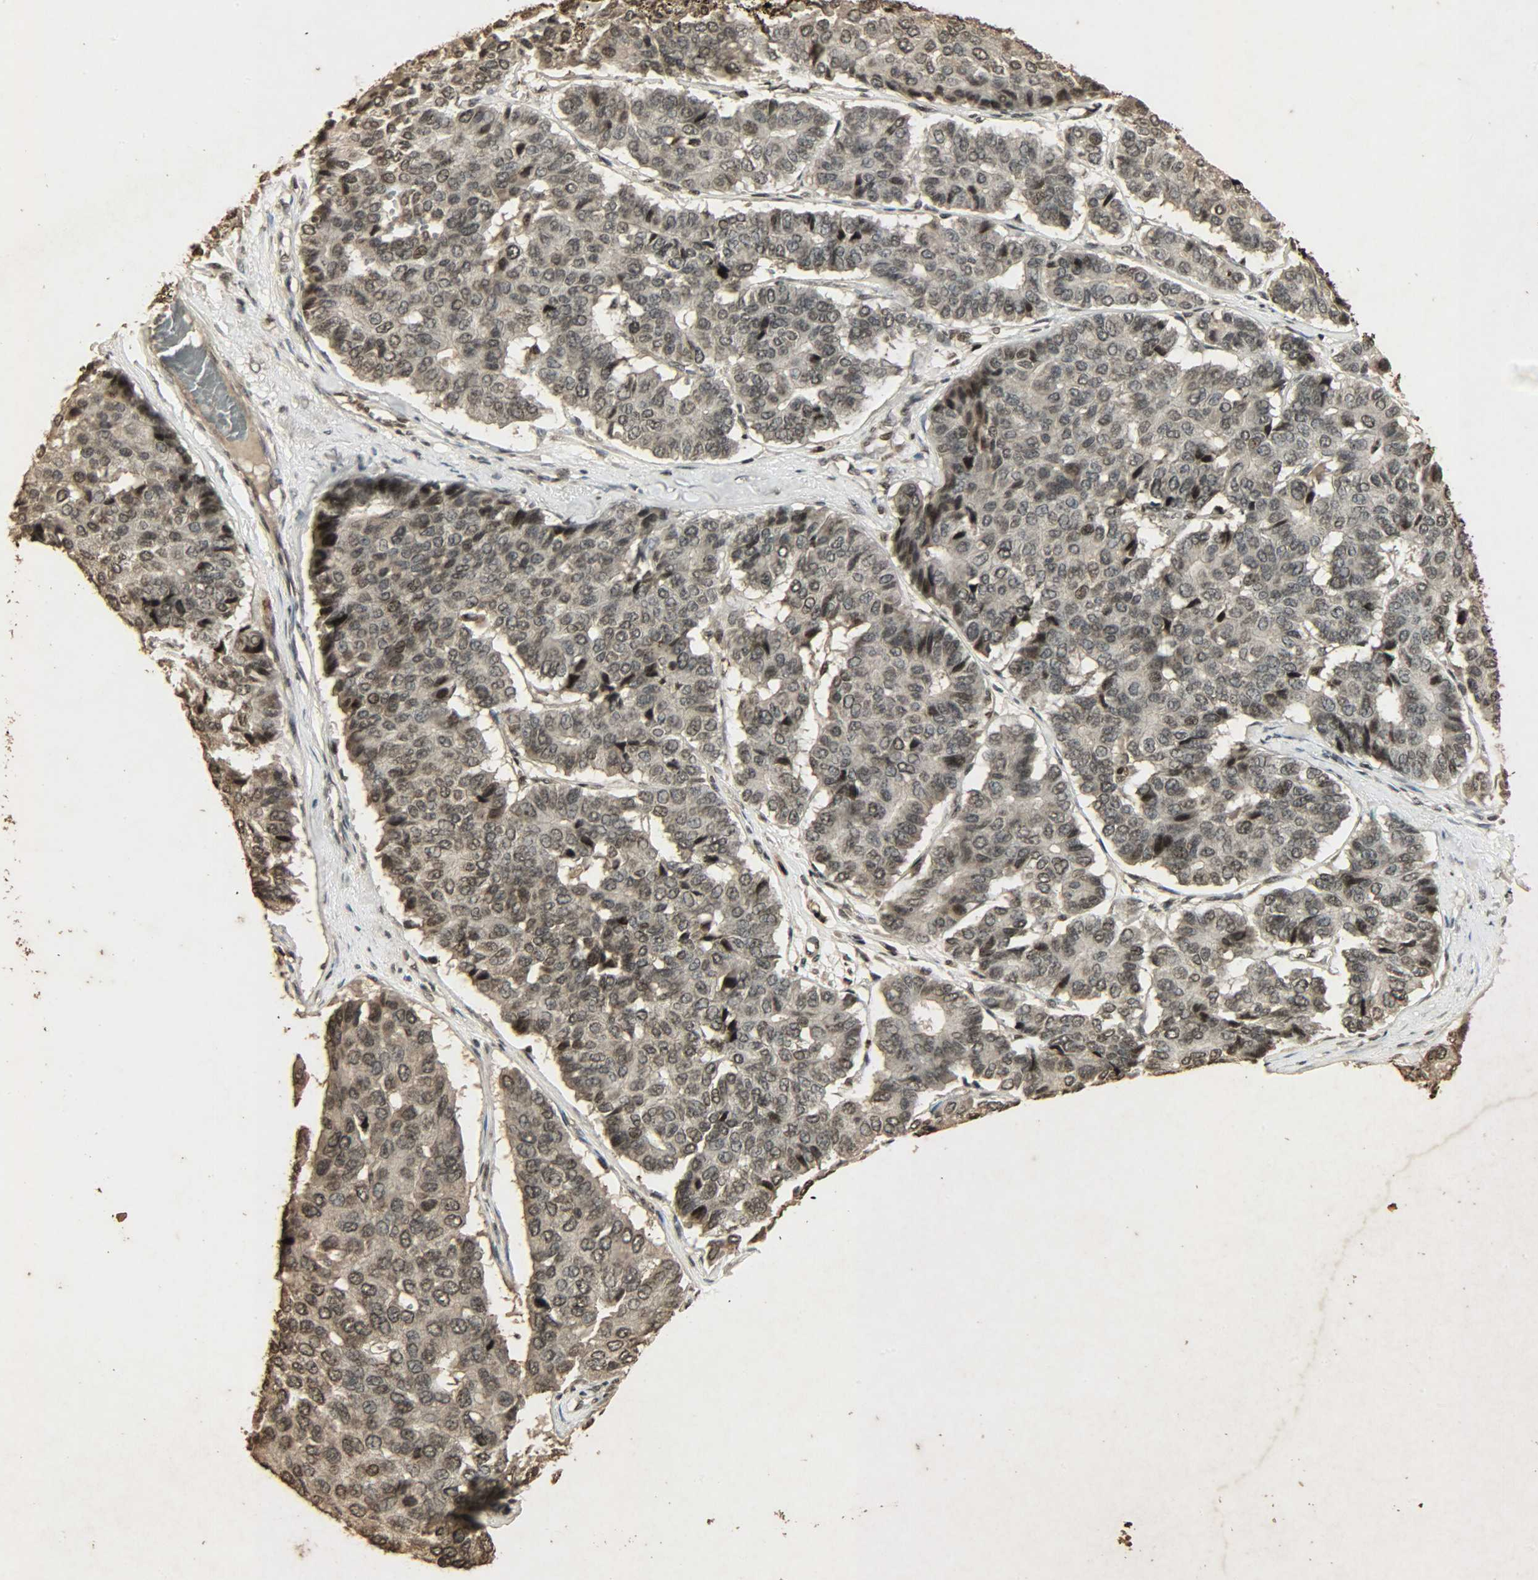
{"staining": {"intensity": "strong", "quantity": ">75%", "location": "cytoplasmic/membranous,nuclear"}, "tissue": "pancreatic cancer", "cell_type": "Tumor cells", "image_type": "cancer", "snomed": [{"axis": "morphology", "description": "Adenocarcinoma, NOS"}, {"axis": "topography", "description": "Pancreas"}], "caption": "Protein expression analysis of pancreatic cancer shows strong cytoplasmic/membranous and nuclear positivity in about >75% of tumor cells. Using DAB (brown) and hematoxylin (blue) stains, captured at high magnification using brightfield microscopy.", "gene": "PPP3R1", "patient": {"sex": "male", "age": 50}}